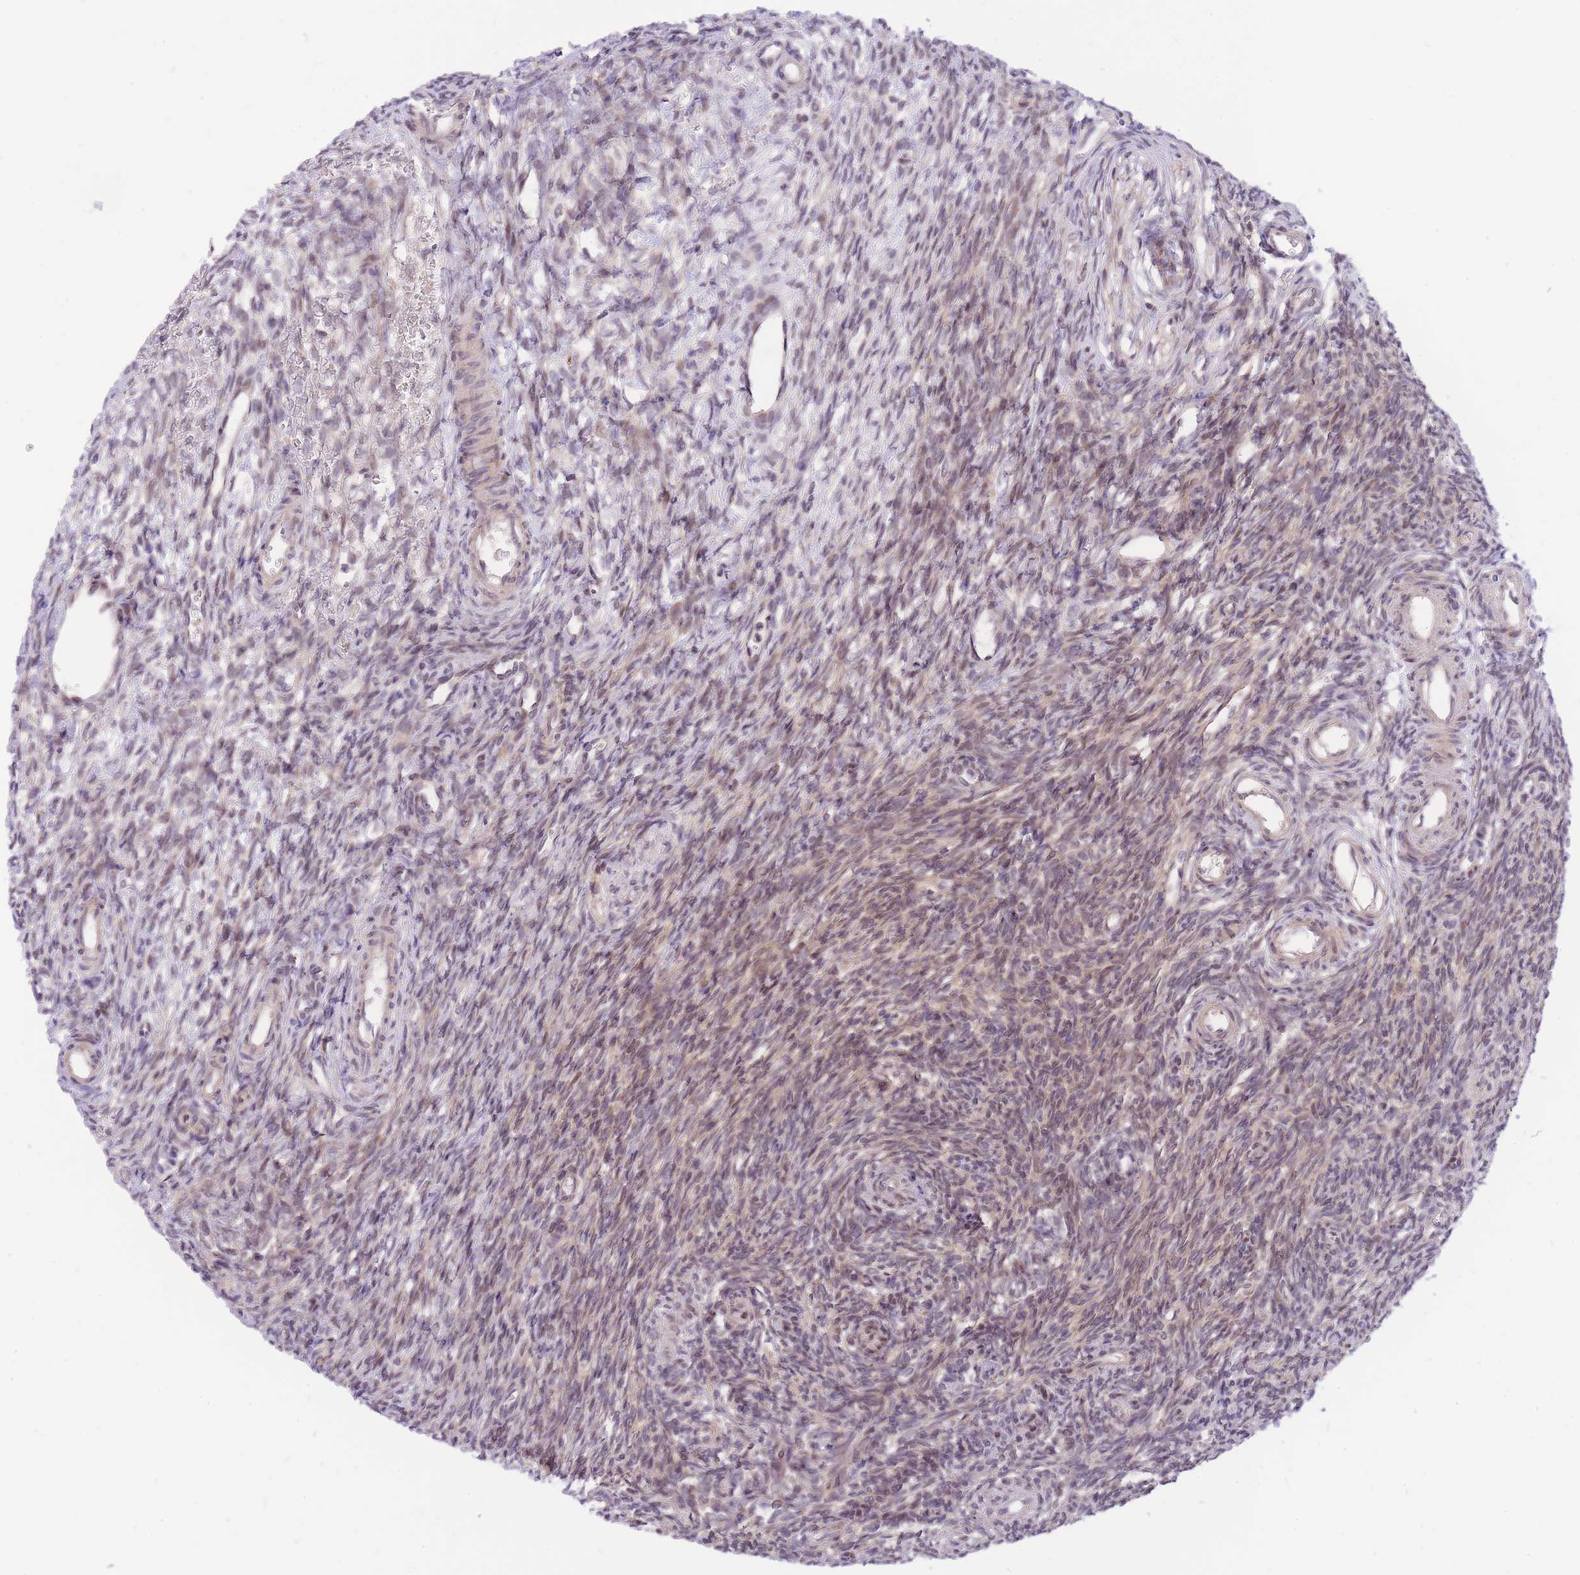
{"staining": {"intensity": "weak", "quantity": "25%-75%", "location": "cytoplasmic/membranous,nuclear"}, "tissue": "ovary", "cell_type": "Ovarian stroma cells", "image_type": "normal", "snomed": [{"axis": "morphology", "description": "Normal tissue, NOS"}, {"axis": "topography", "description": "Ovary"}], "caption": "Immunohistochemical staining of unremarkable ovary displays 25%-75% levels of weak cytoplasmic/membranous,nuclear protein staining in approximately 25%-75% of ovarian stroma cells.", "gene": "MINDY2", "patient": {"sex": "female", "age": 39}}